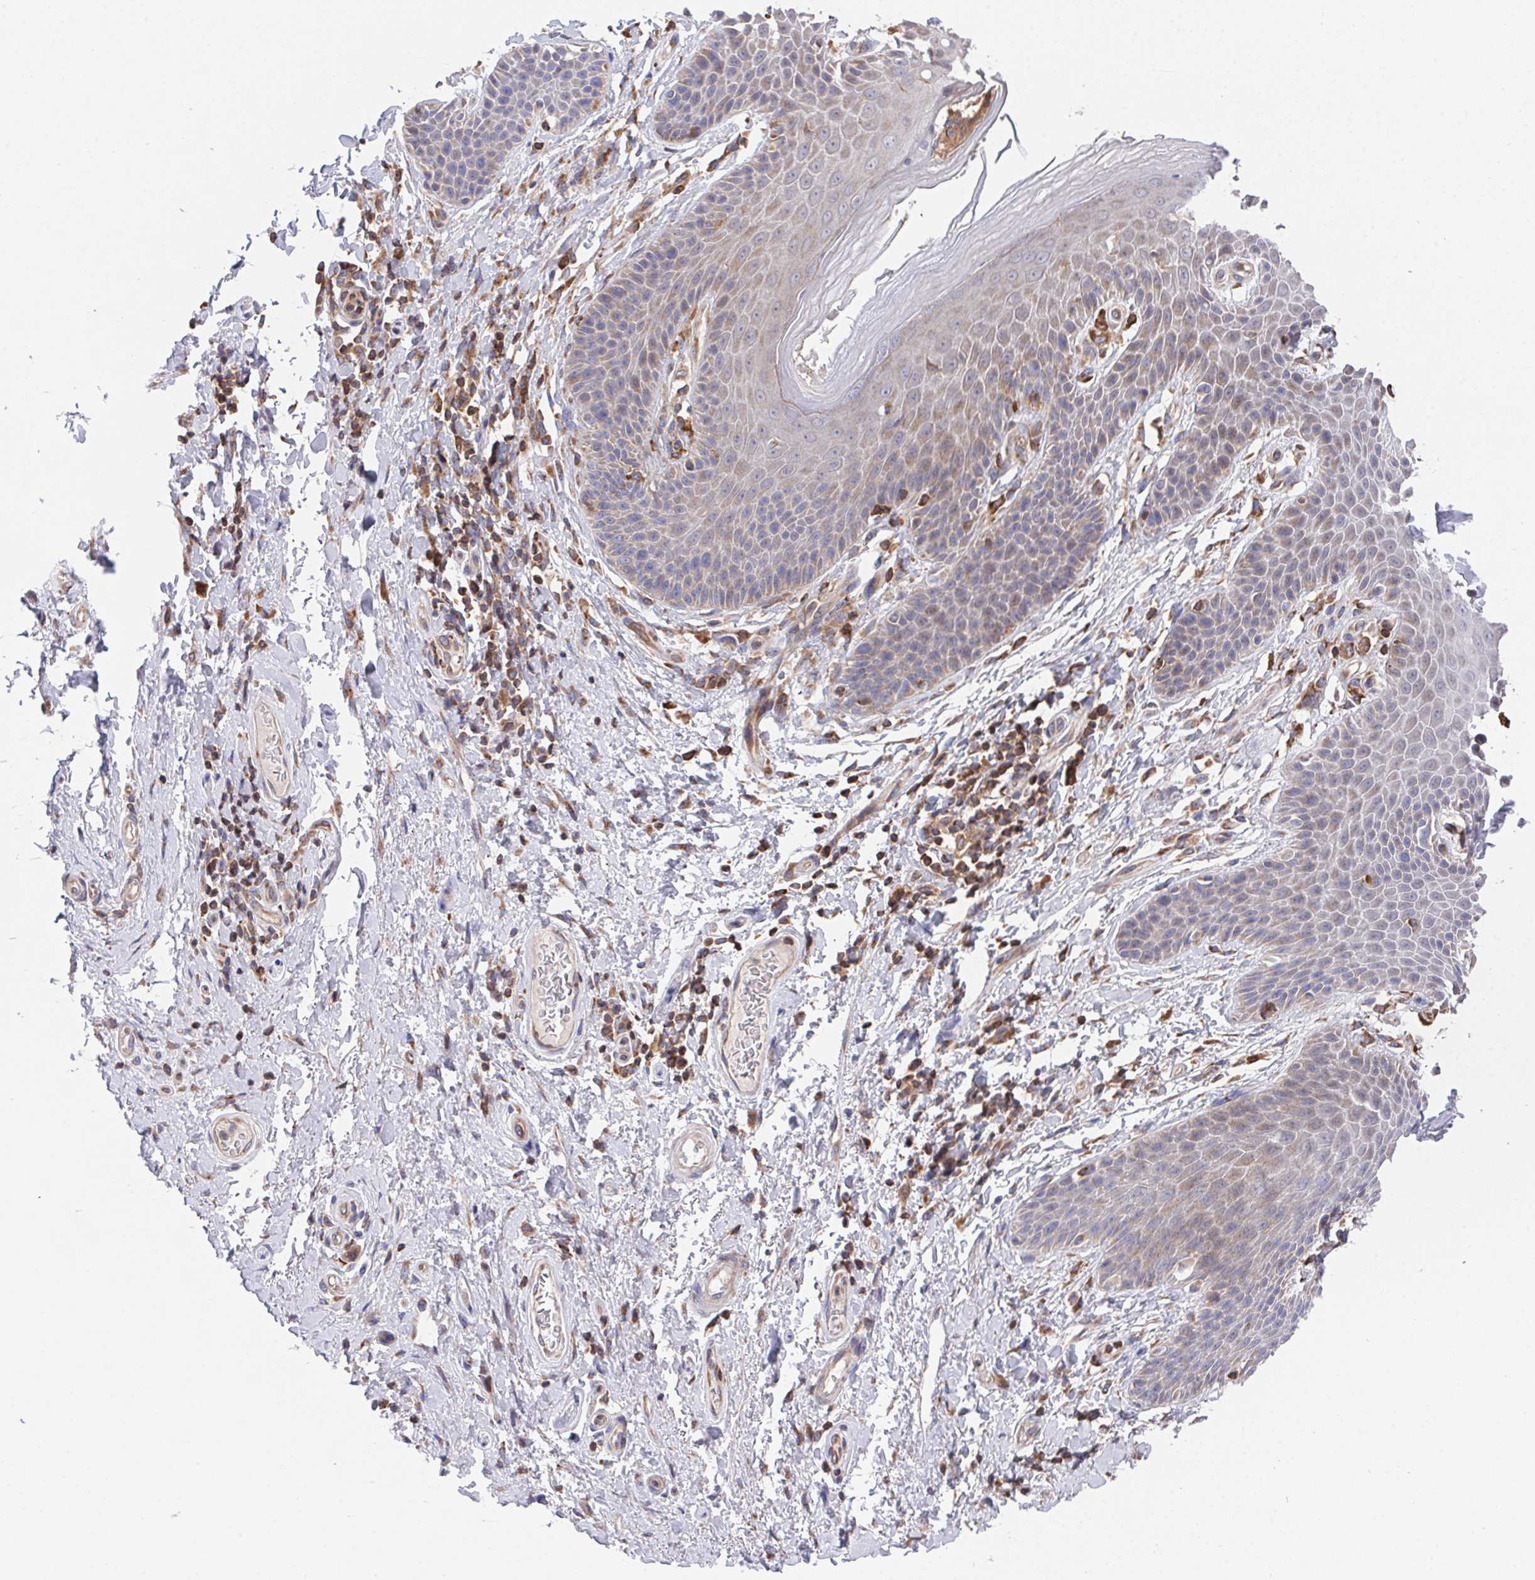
{"staining": {"intensity": "weak", "quantity": "25%-75%", "location": "cytoplasmic/membranous"}, "tissue": "adipose tissue", "cell_type": "Adipocytes", "image_type": "normal", "snomed": [{"axis": "morphology", "description": "Normal tissue, NOS"}, {"axis": "topography", "description": "Peripheral nerve tissue"}], "caption": "Human adipose tissue stained for a protein (brown) demonstrates weak cytoplasmic/membranous positive positivity in about 25%-75% of adipocytes.", "gene": "FAM241A", "patient": {"sex": "male", "age": 51}}